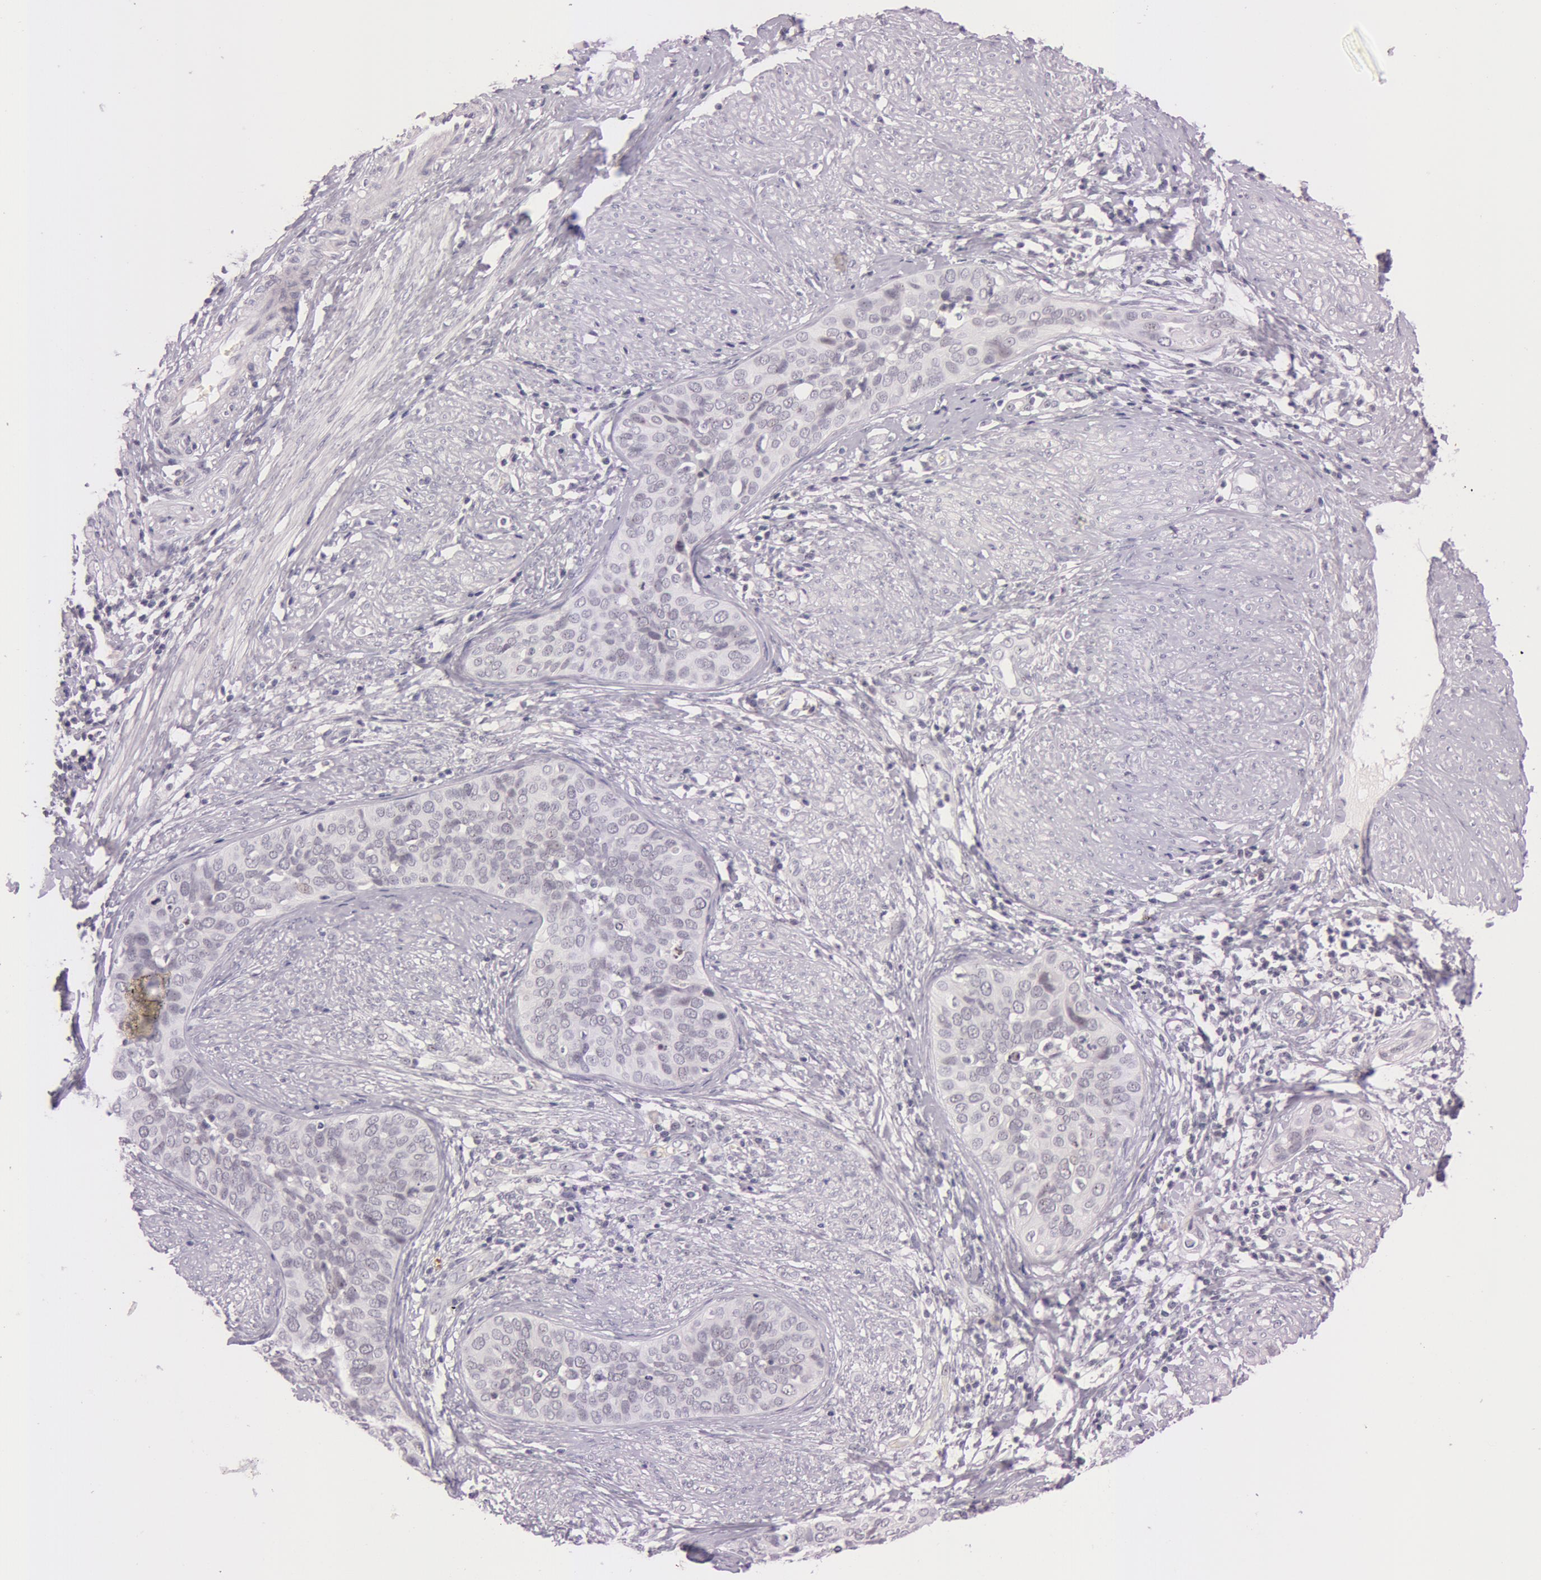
{"staining": {"intensity": "weak", "quantity": "25%-75%", "location": "nuclear"}, "tissue": "cervical cancer", "cell_type": "Tumor cells", "image_type": "cancer", "snomed": [{"axis": "morphology", "description": "Squamous cell carcinoma, NOS"}, {"axis": "topography", "description": "Cervix"}], "caption": "Weak nuclear positivity for a protein is appreciated in about 25%-75% of tumor cells of cervical cancer using immunohistochemistry (IHC).", "gene": "FBL", "patient": {"sex": "female", "age": 31}}